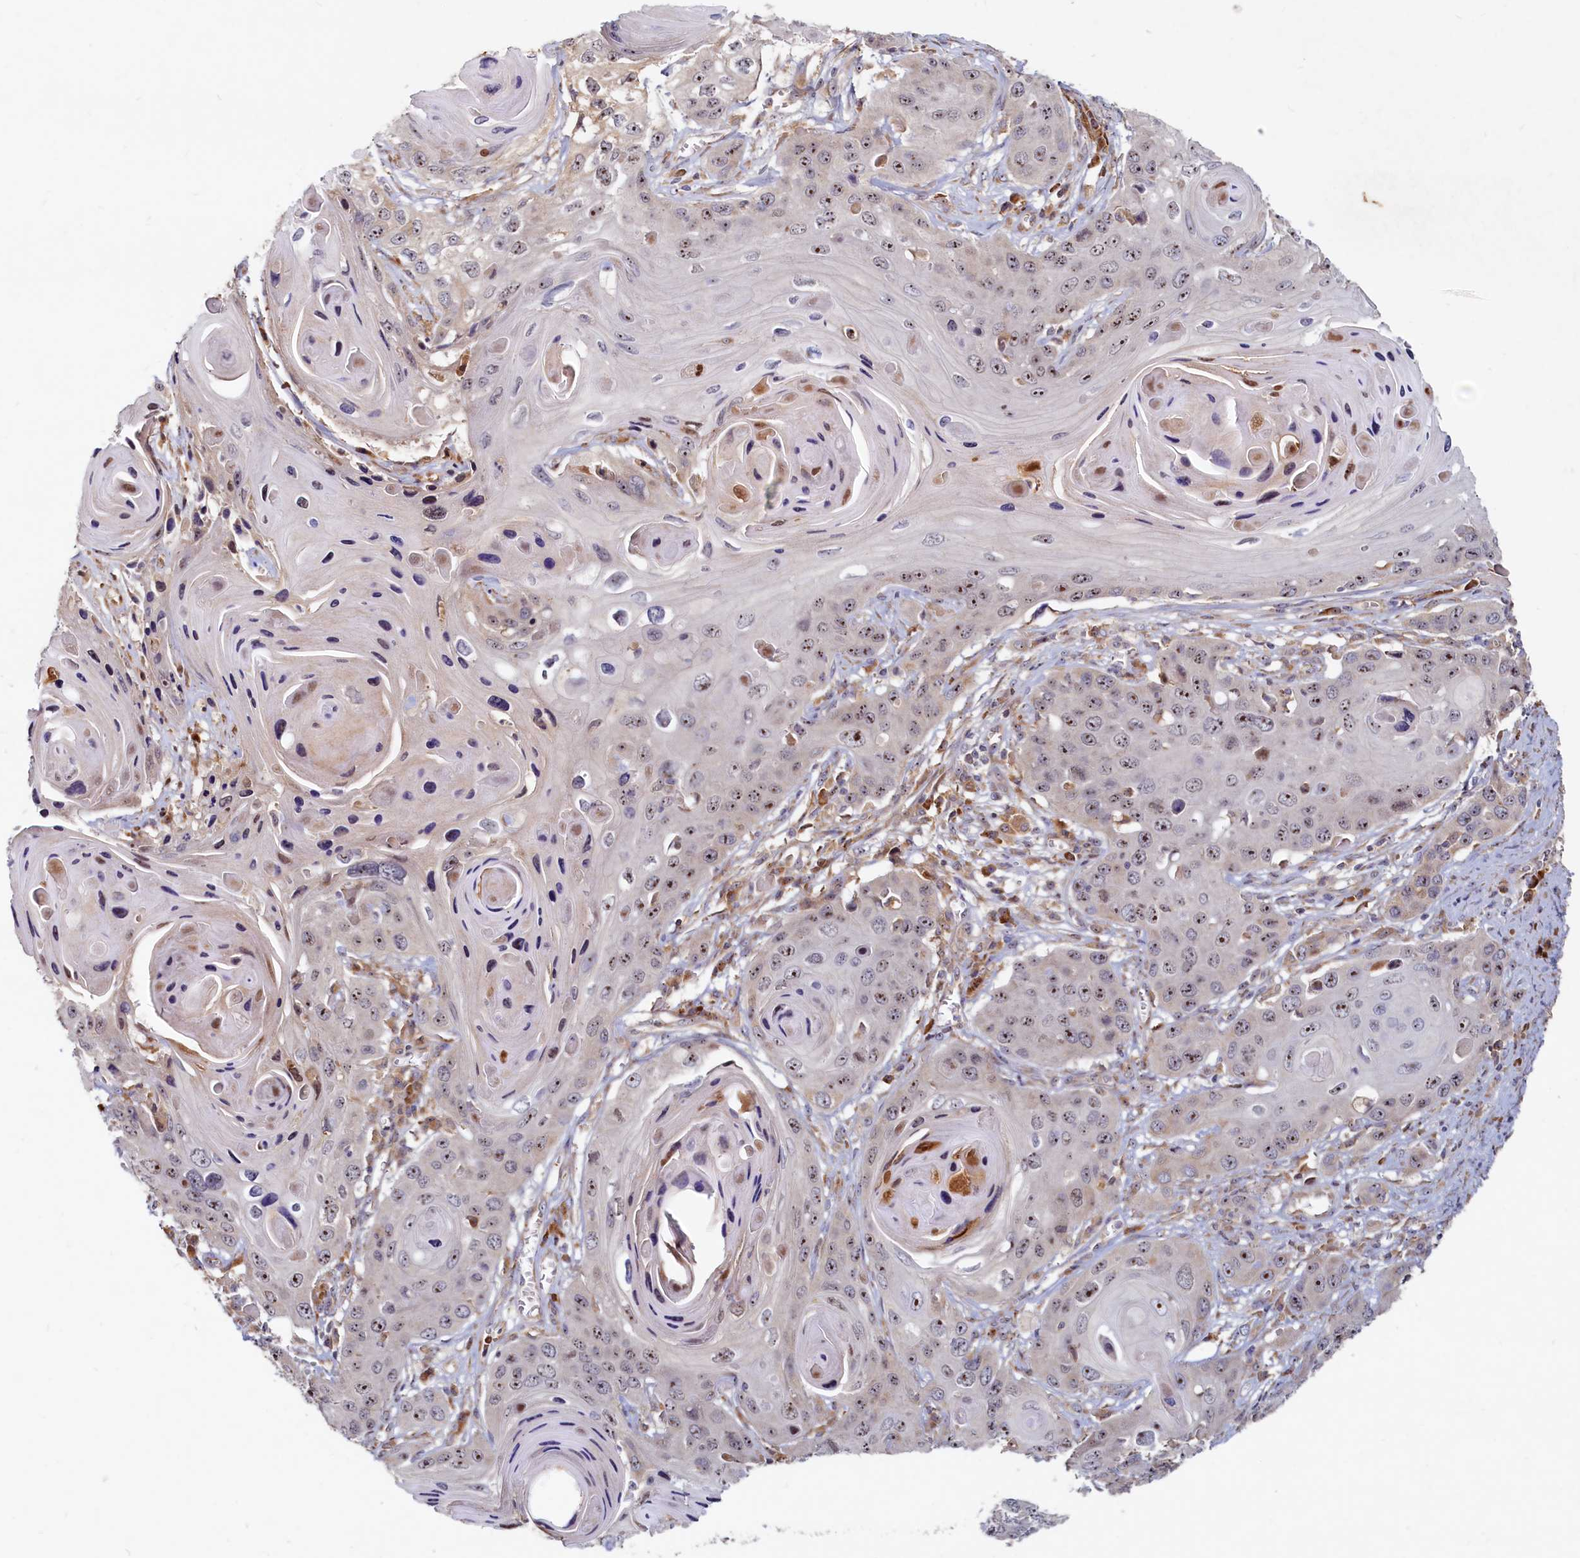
{"staining": {"intensity": "moderate", "quantity": ">75%", "location": "nuclear"}, "tissue": "skin cancer", "cell_type": "Tumor cells", "image_type": "cancer", "snomed": [{"axis": "morphology", "description": "Squamous cell carcinoma, NOS"}, {"axis": "topography", "description": "Skin"}], "caption": "Tumor cells show medium levels of moderate nuclear staining in about >75% of cells in human skin cancer.", "gene": "RGS7BP", "patient": {"sex": "male", "age": 55}}